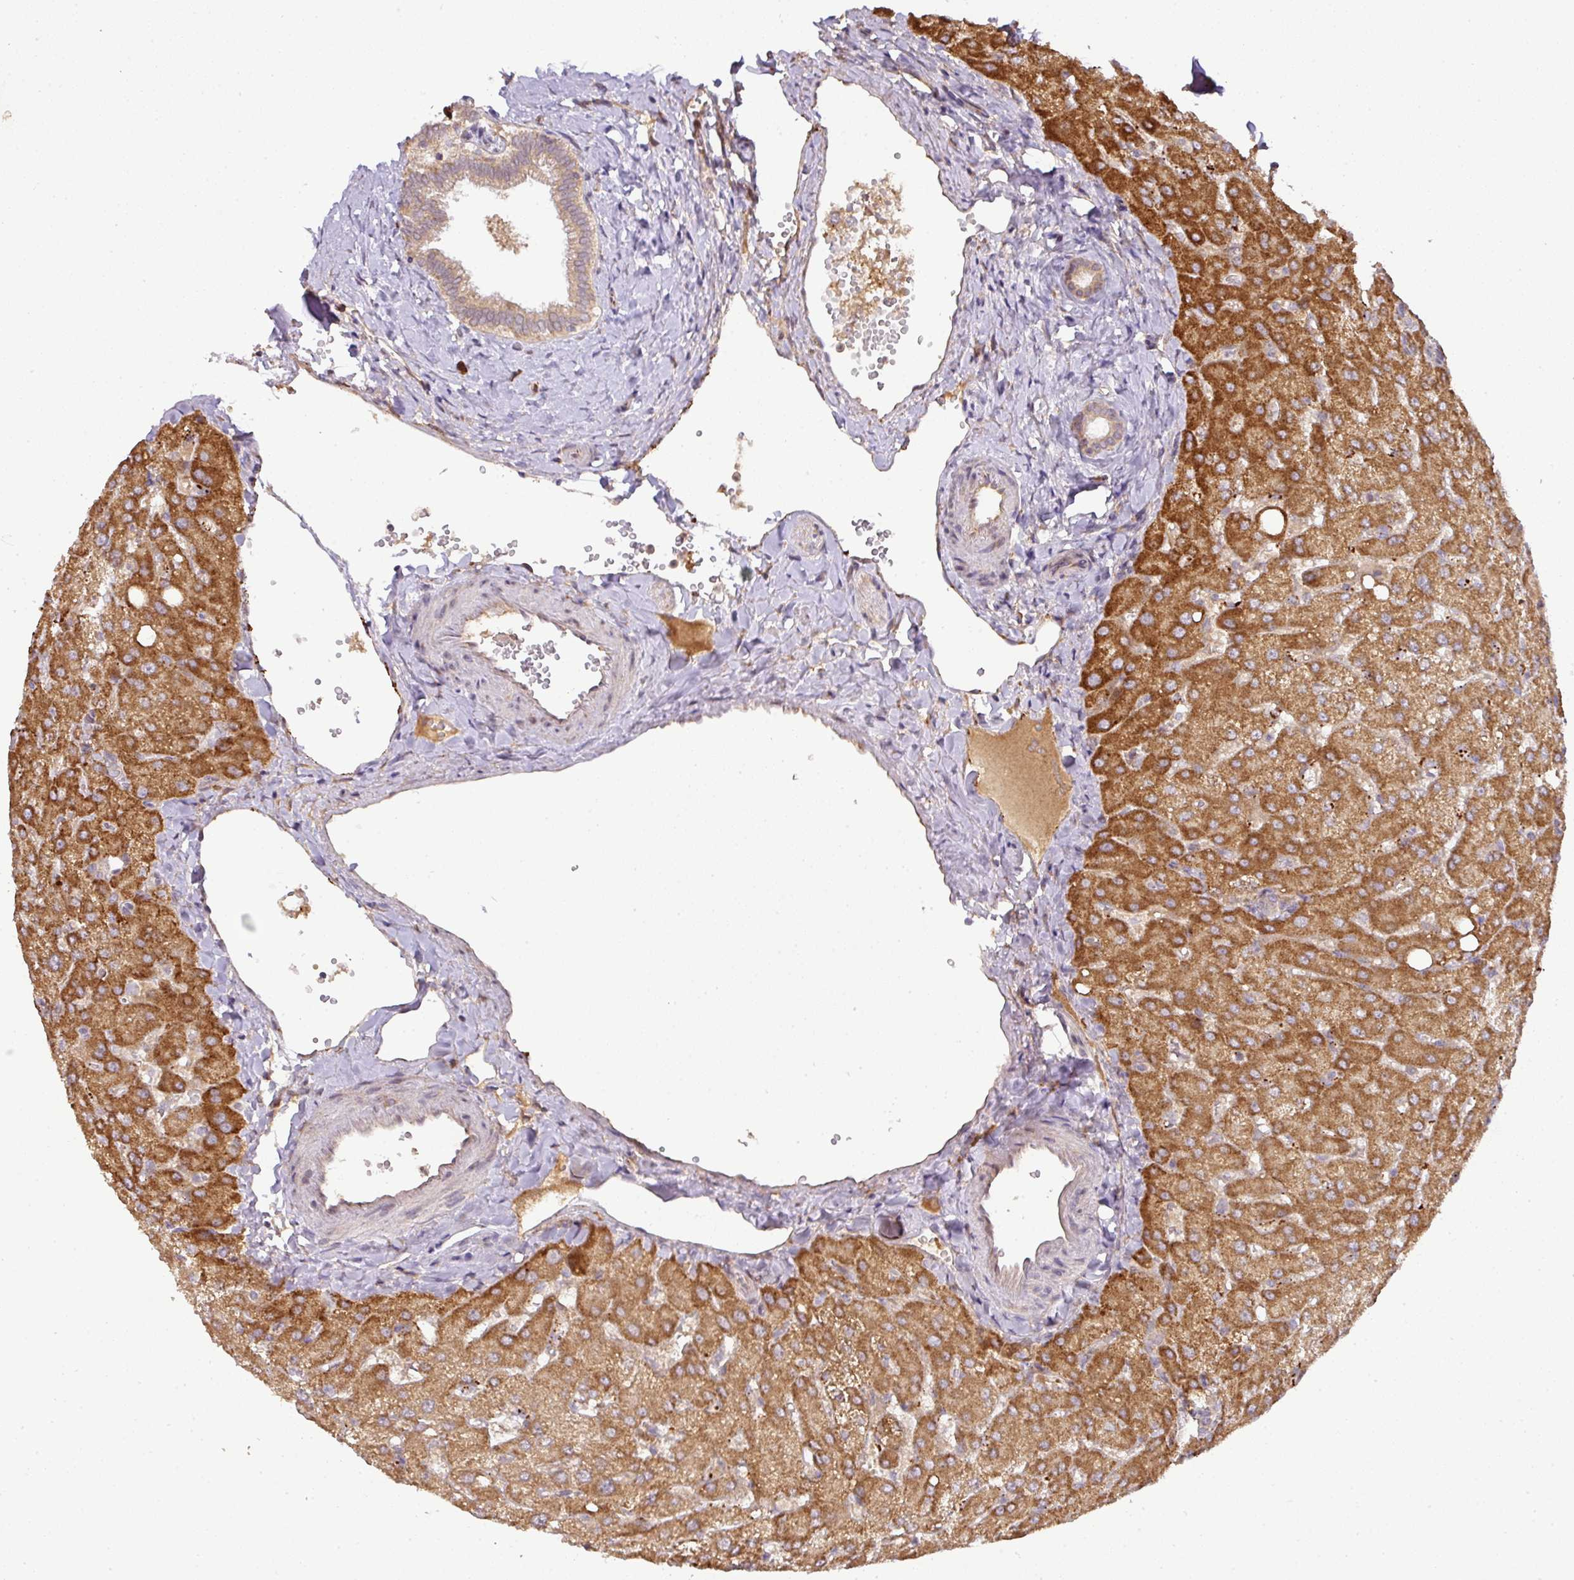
{"staining": {"intensity": "weak", "quantity": "25%-75%", "location": "cytoplasmic/membranous"}, "tissue": "liver", "cell_type": "Cholangiocytes", "image_type": "normal", "snomed": [{"axis": "morphology", "description": "Normal tissue, NOS"}, {"axis": "topography", "description": "Liver"}], "caption": "The micrograph exhibits staining of unremarkable liver, revealing weak cytoplasmic/membranous protein positivity (brown color) within cholangiocytes. (Brightfield microscopy of DAB IHC at high magnification).", "gene": "GALP", "patient": {"sex": "female", "age": 54}}